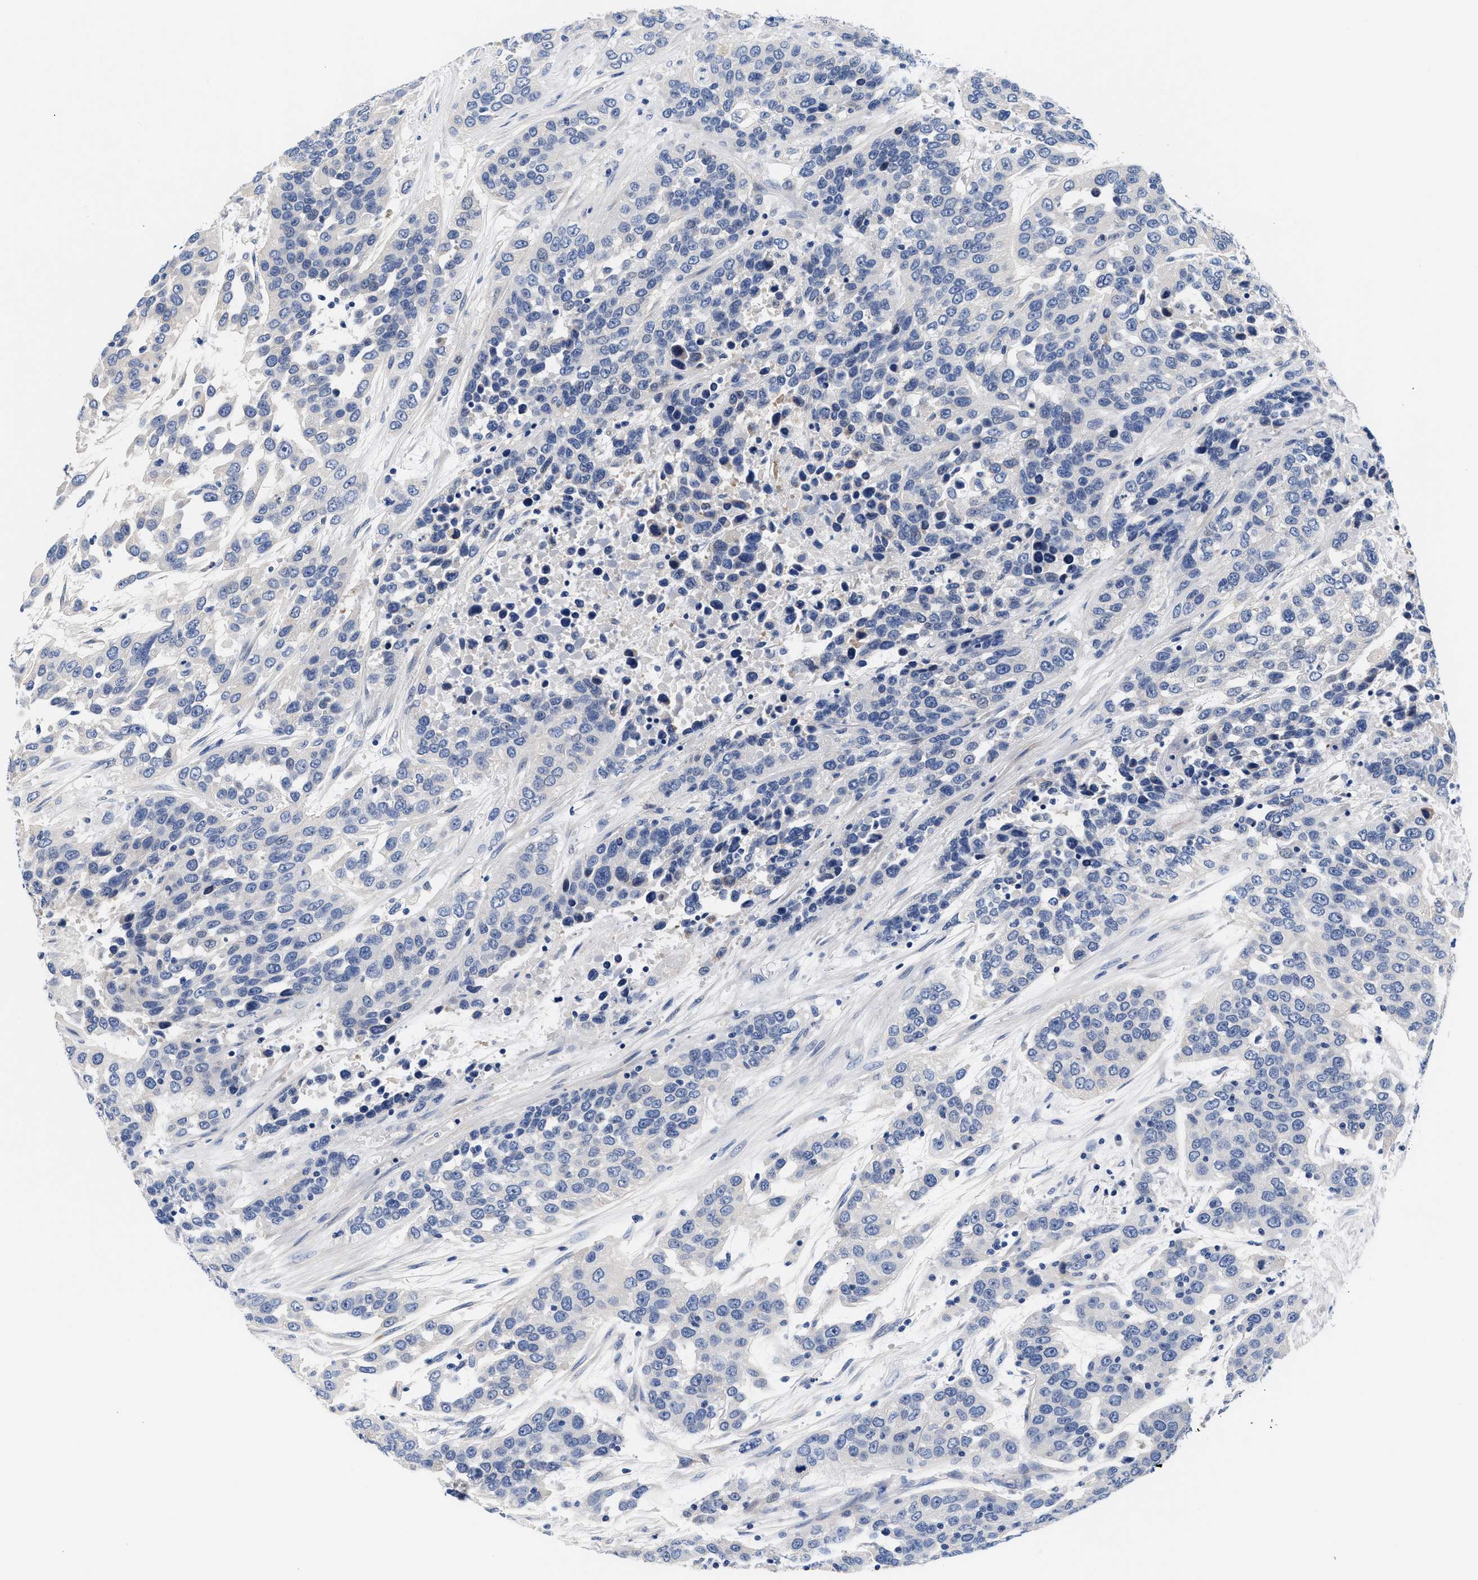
{"staining": {"intensity": "negative", "quantity": "none", "location": "none"}, "tissue": "urothelial cancer", "cell_type": "Tumor cells", "image_type": "cancer", "snomed": [{"axis": "morphology", "description": "Urothelial carcinoma, High grade"}, {"axis": "topography", "description": "Urinary bladder"}], "caption": "This is an immunohistochemistry (IHC) image of human urothelial cancer. There is no positivity in tumor cells.", "gene": "ACTL7B", "patient": {"sex": "female", "age": 80}}